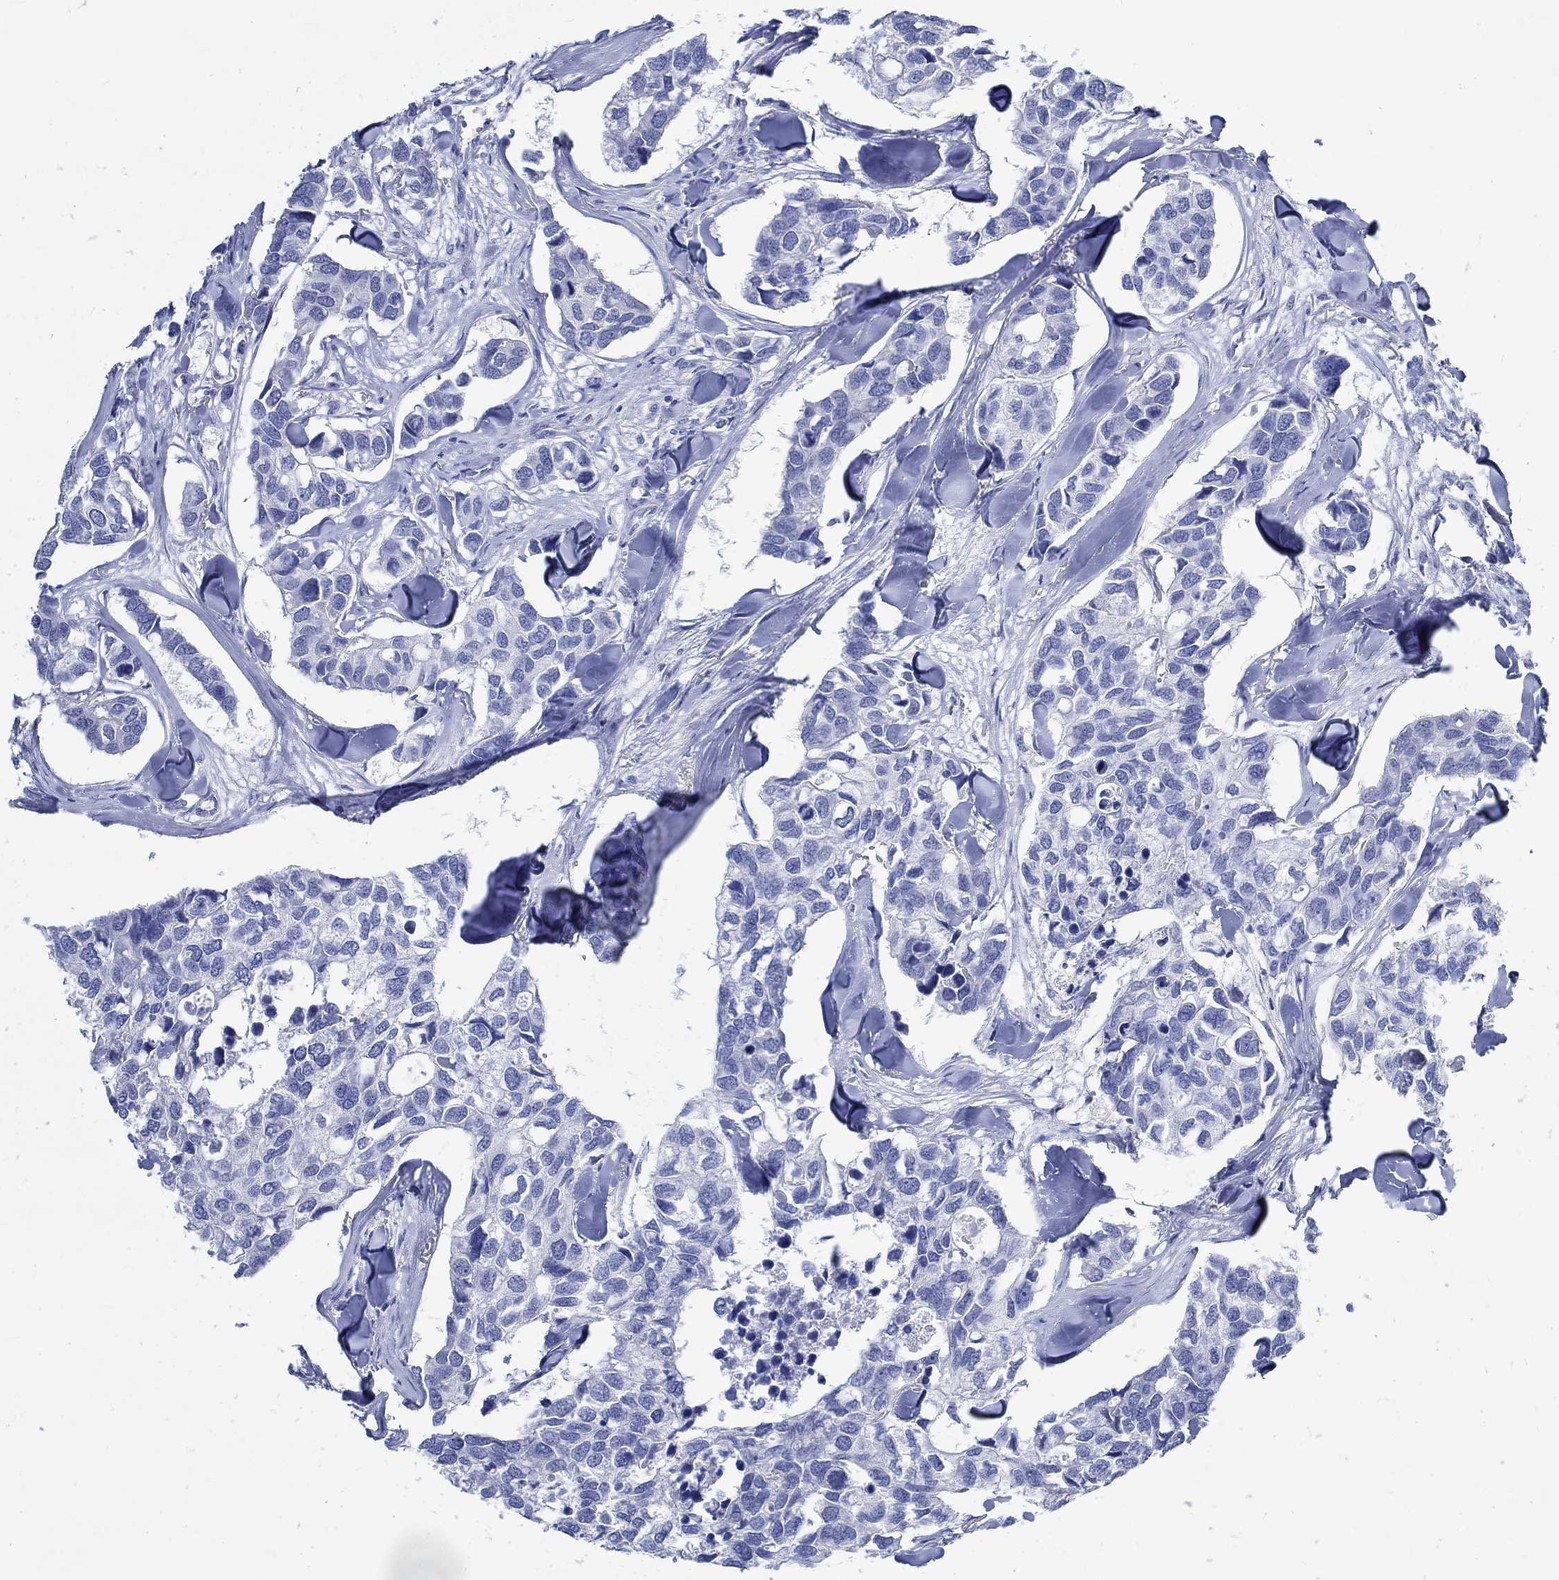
{"staining": {"intensity": "negative", "quantity": "none", "location": "none"}, "tissue": "breast cancer", "cell_type": "Tumor cells", "image_type": "cancer", "snomed": [{"axis": "morphology", "description": "Duct carcinoma"}, {"axis": "topography", "description": "Breast"}], "caption": "Breast cancer (infiltrating ductal carcinoma) was stained to show a protein in brown. There is no significant positivity in tumor cells. (Brightfield microscopy of DAB (3,3'-diaminobenzidine) IHC at high magnification).", "gene": "KCNA1", "patient": {"sex": "female", "age": 83}}